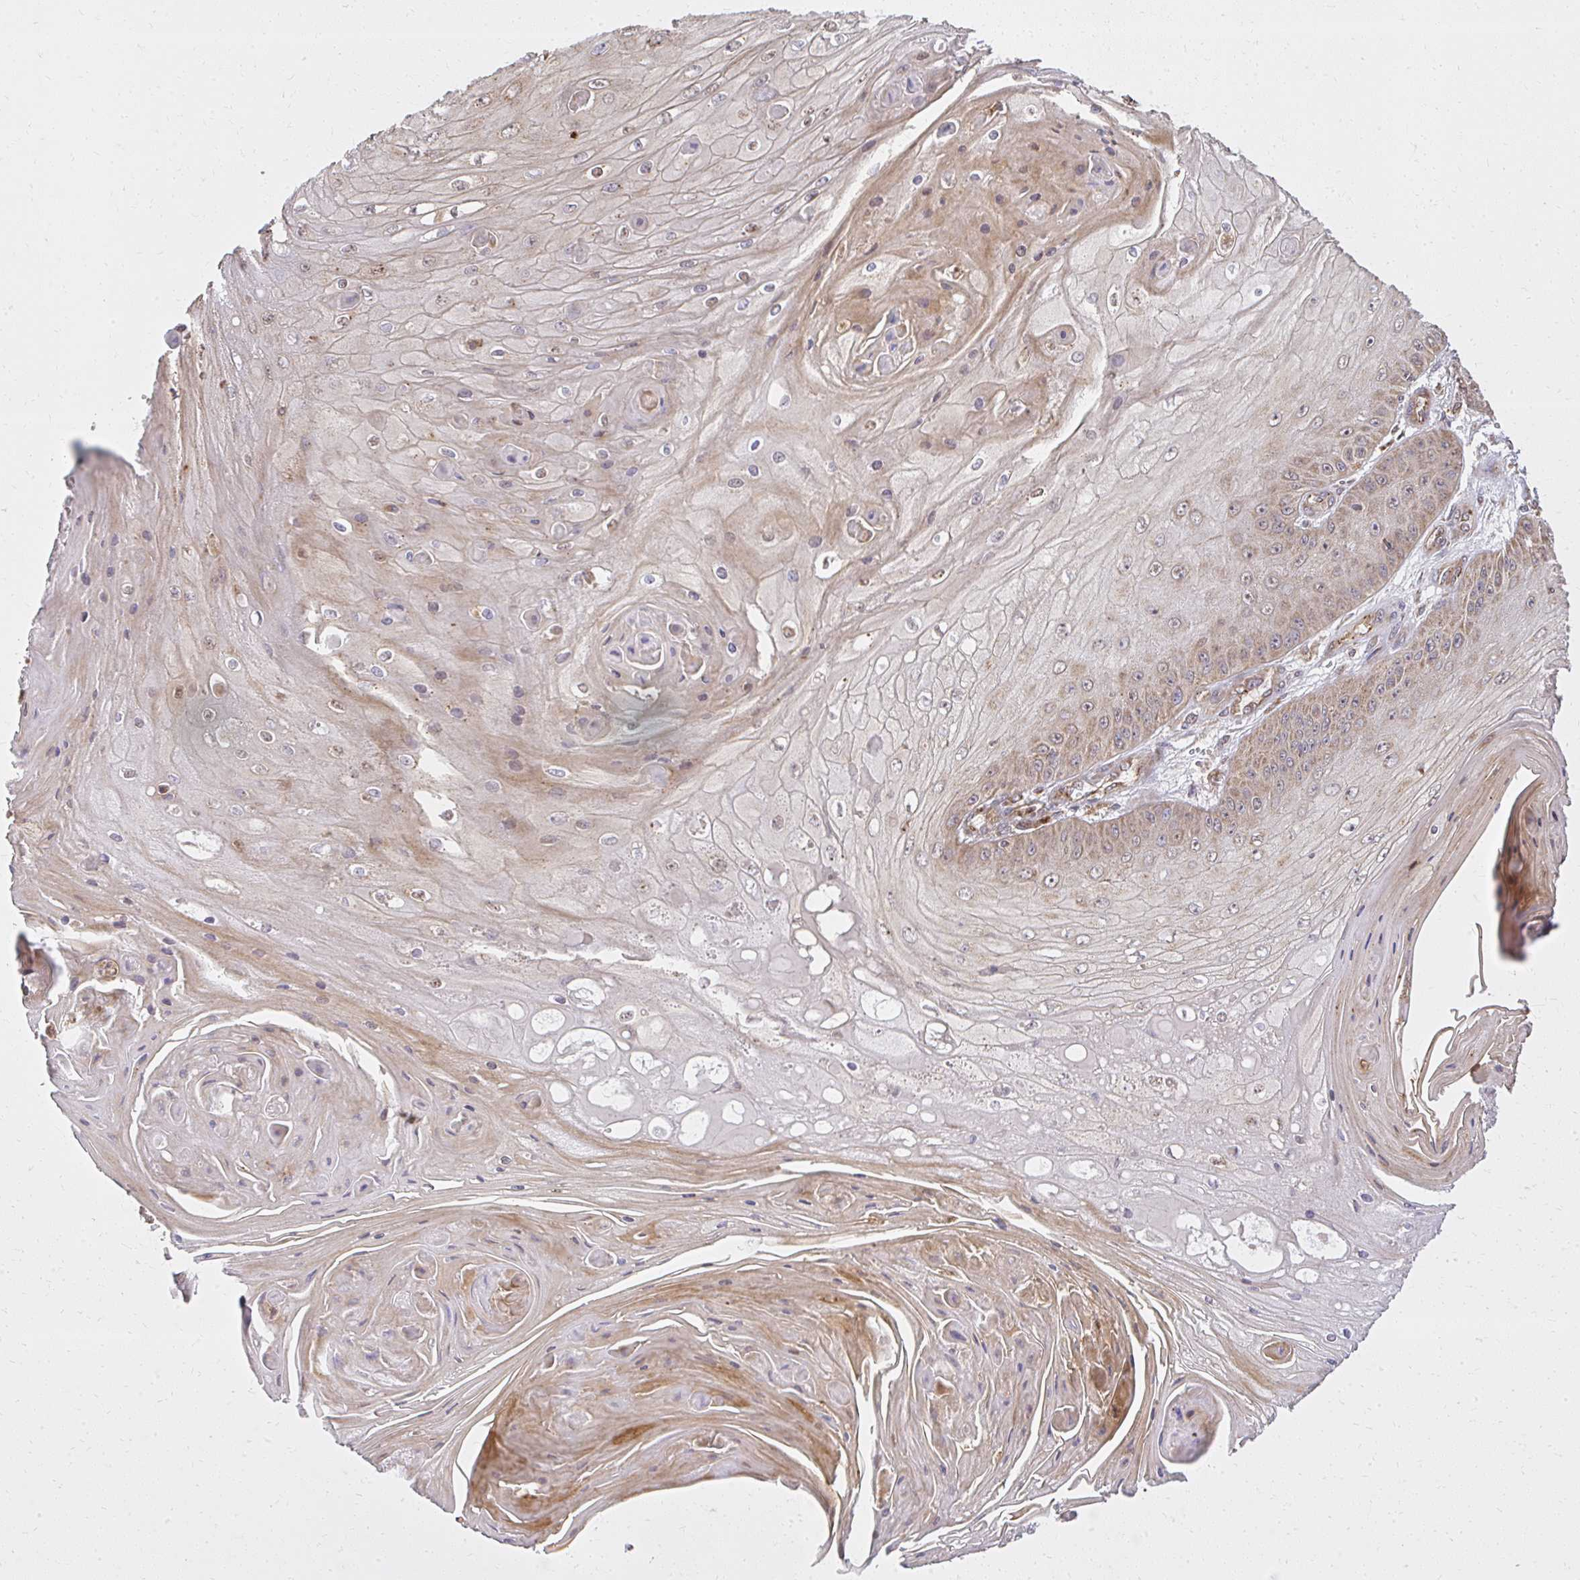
{"staining": {"intensity": "weak", "quantity": "25%-75%", "location": "cytoplasmic/membranous"}, "tissue": "skin cancer", "cell_type": "Tumor cells", "image_type": "cancer", "snomed": [{"axis": "morphology", "description": "Squamous cell carcinoma, NOS"}, {"axis": "topography", "description": "Skin"}], "caption": "Squamous cell carcinoma (skin) stained with DAB immunohistochemistry (IHC) reveals low levels of weak cytoplasmic/membranous staining in approximately 25%-75% of tumor cells.", "gene": "GNS", "patient": {"sex": "male", "age": 70}}